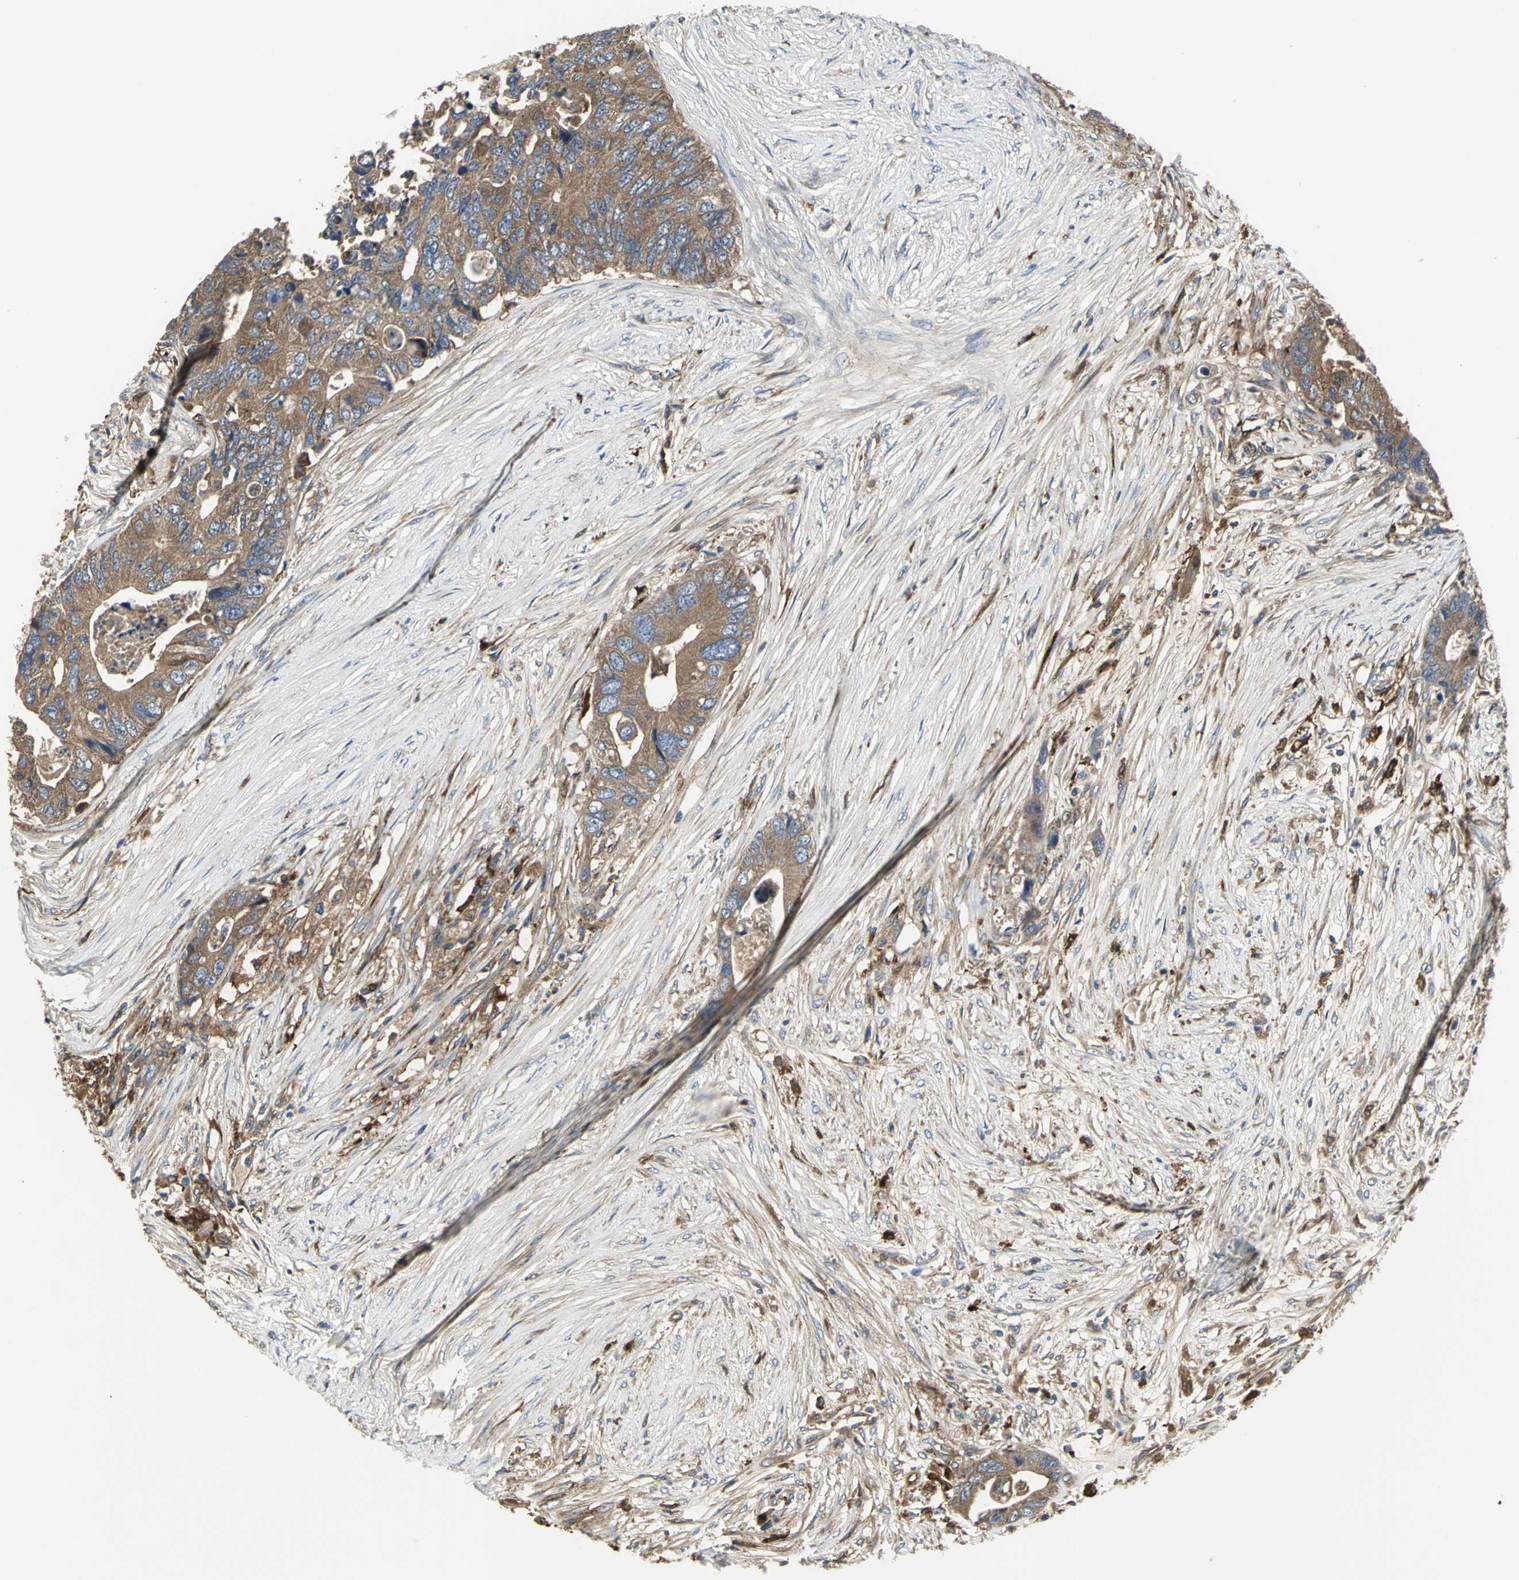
{"staining": {"intensity": "strong", "quantity": ">75%", "location": "cytoplasmic/membranous"}, "tissue": "colorectal cancer", "cell_type": "Tumor cells", "image_type": "cancer", "snomed": [{"axis": "morphology", "description": "Adenocarcinoma, NOS"}, {"axis": "topography", "description": "Colon"}], "caption": "Human colorectal cancer (adenocarcinoma) stained with a protein marker demonstrates strong staining in tumor cells.", "gene": "CHRNB1", "patient": {"sex": "male", "age": 71}}